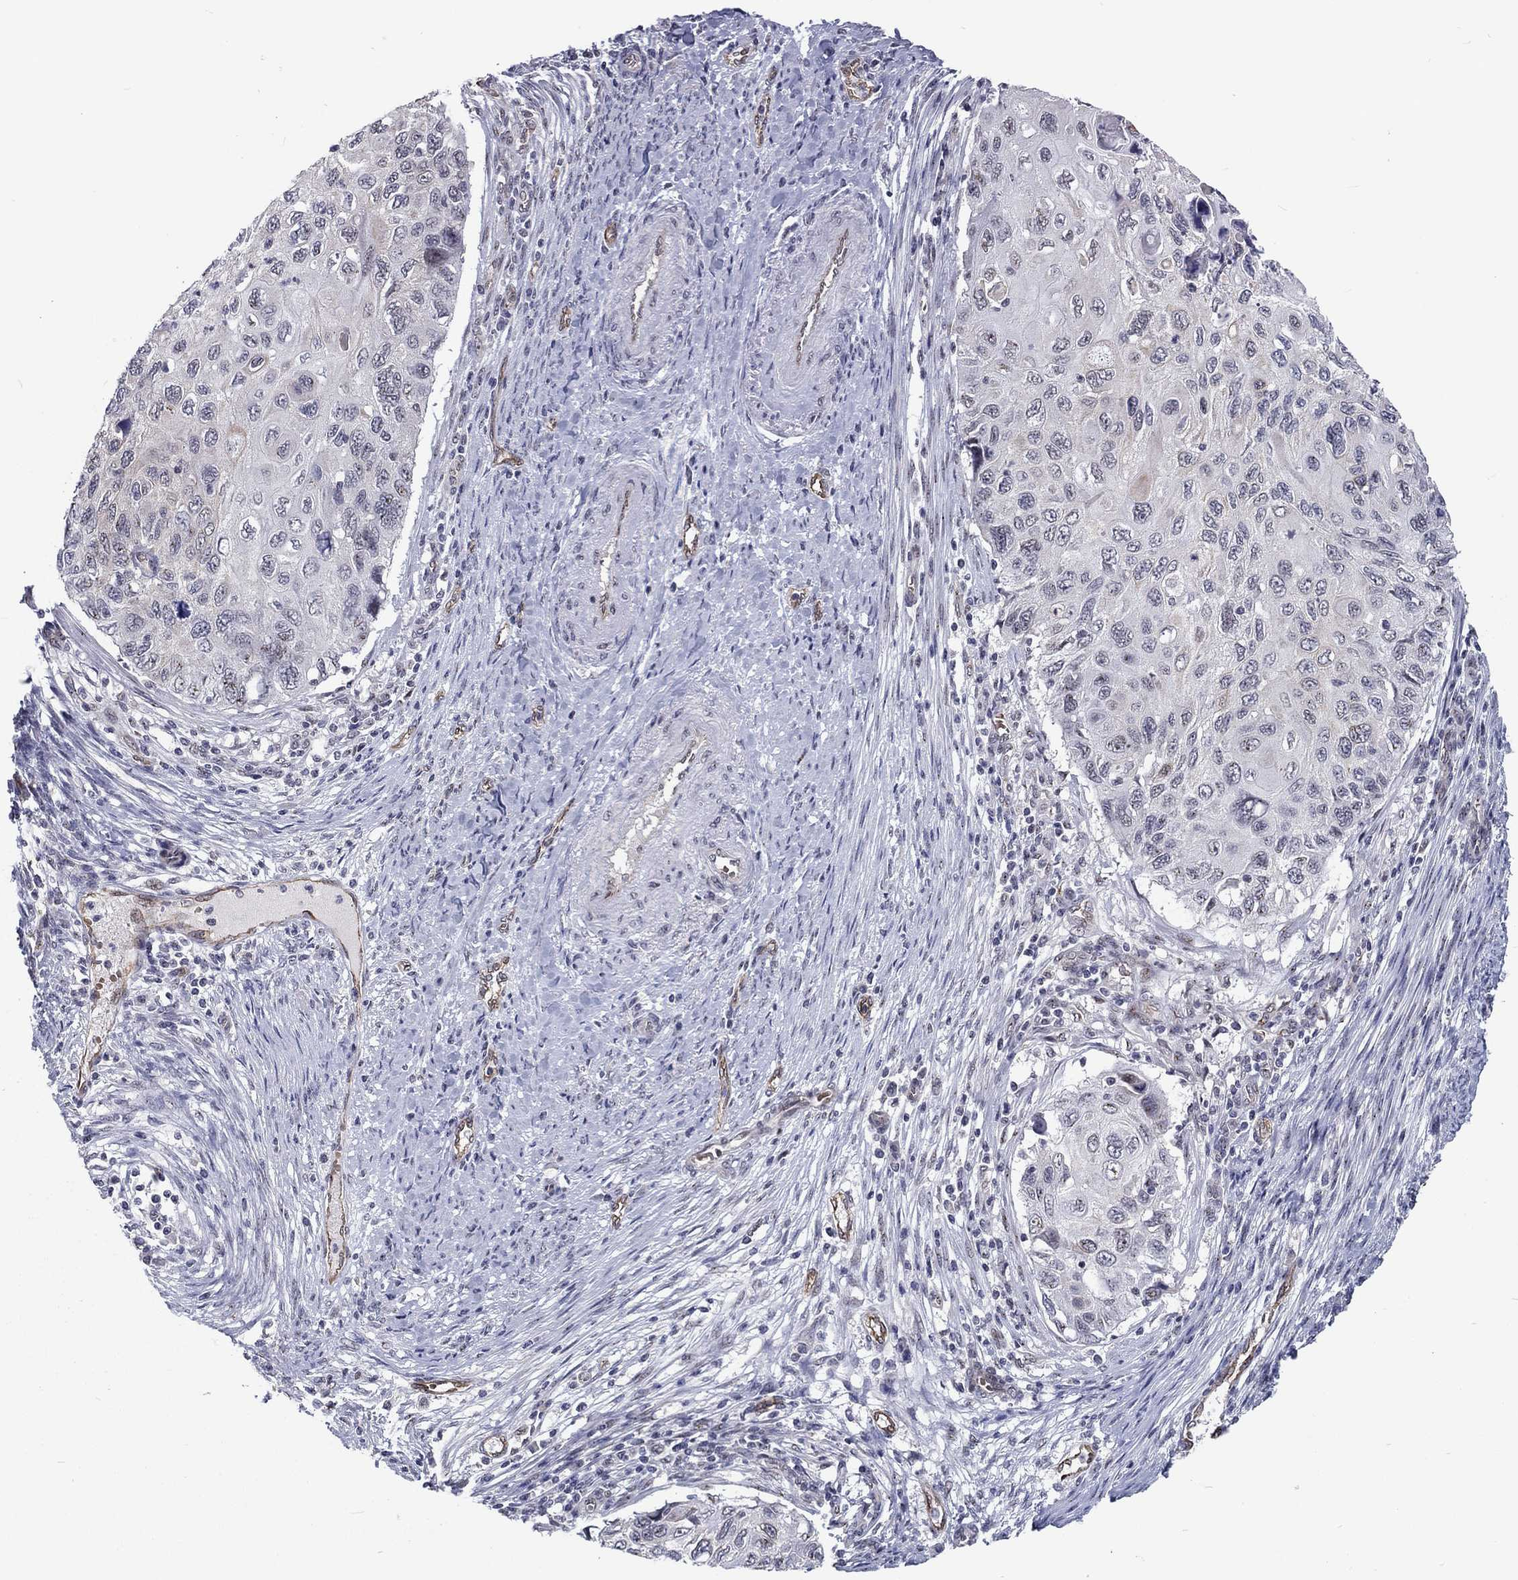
{"staining": {"intensity": "negative", "quantity": "none", "location": "none"}, "tissue": "cervical cancer", "cell_type": "Tumor cells", "image_type": "cancer", "snomed": [{"axis": "morphology", "description": "Squamous cell carcinoma, NOS"}, {"axis": "topography", "description": "Cervix"}], "caption": "Immunohistochemical staining of cervical squamous cell carcinoma reveals no significant positivity in tumor cells.", "gene": "ZBED1", "patient": {"sex": "female", "age": 70}}